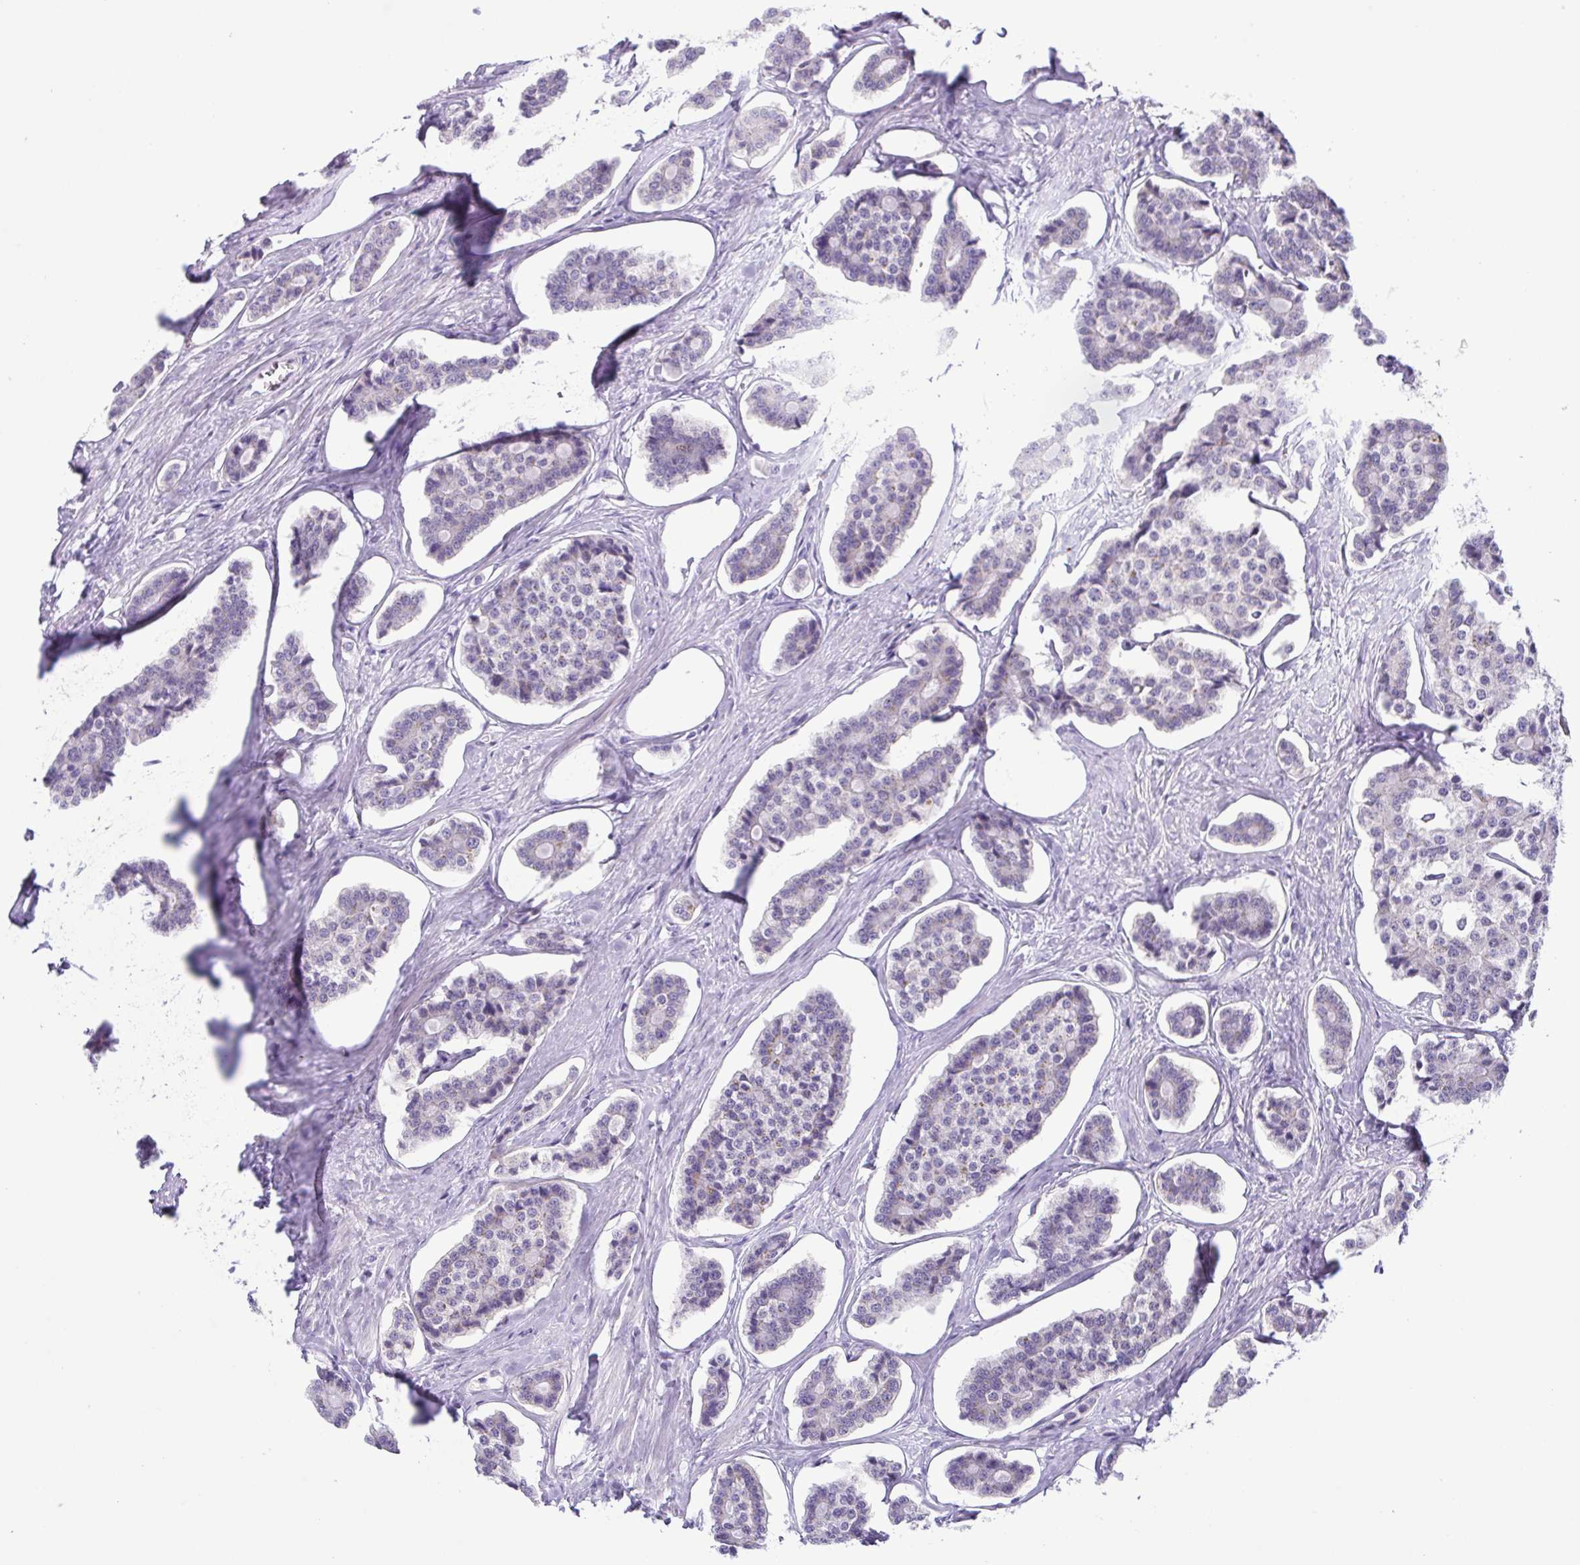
{"staining": {"intensity": "negative", "quantity": "none", "location": "none"}, "tissue": "carcinoid", "cell_type": "Tumor cells", "image_type": "cancer", "snomed": [{"axis": "morphology", "description": "Carcinoid, malignant, NOS"}, {"axis": "topography", "description": "Small intestine"}], "caption": "Immunohistochemistry photomicrograph of malignant carcinoid stained for a protein (brown), which exhibits no staining in tumor cells. (DAB (3,3'-diaminobenzidine) IHC with hematoxylin counter stain).", "gene": "UBE2Q1", "patient": {"sex": "female", "age": 65}}